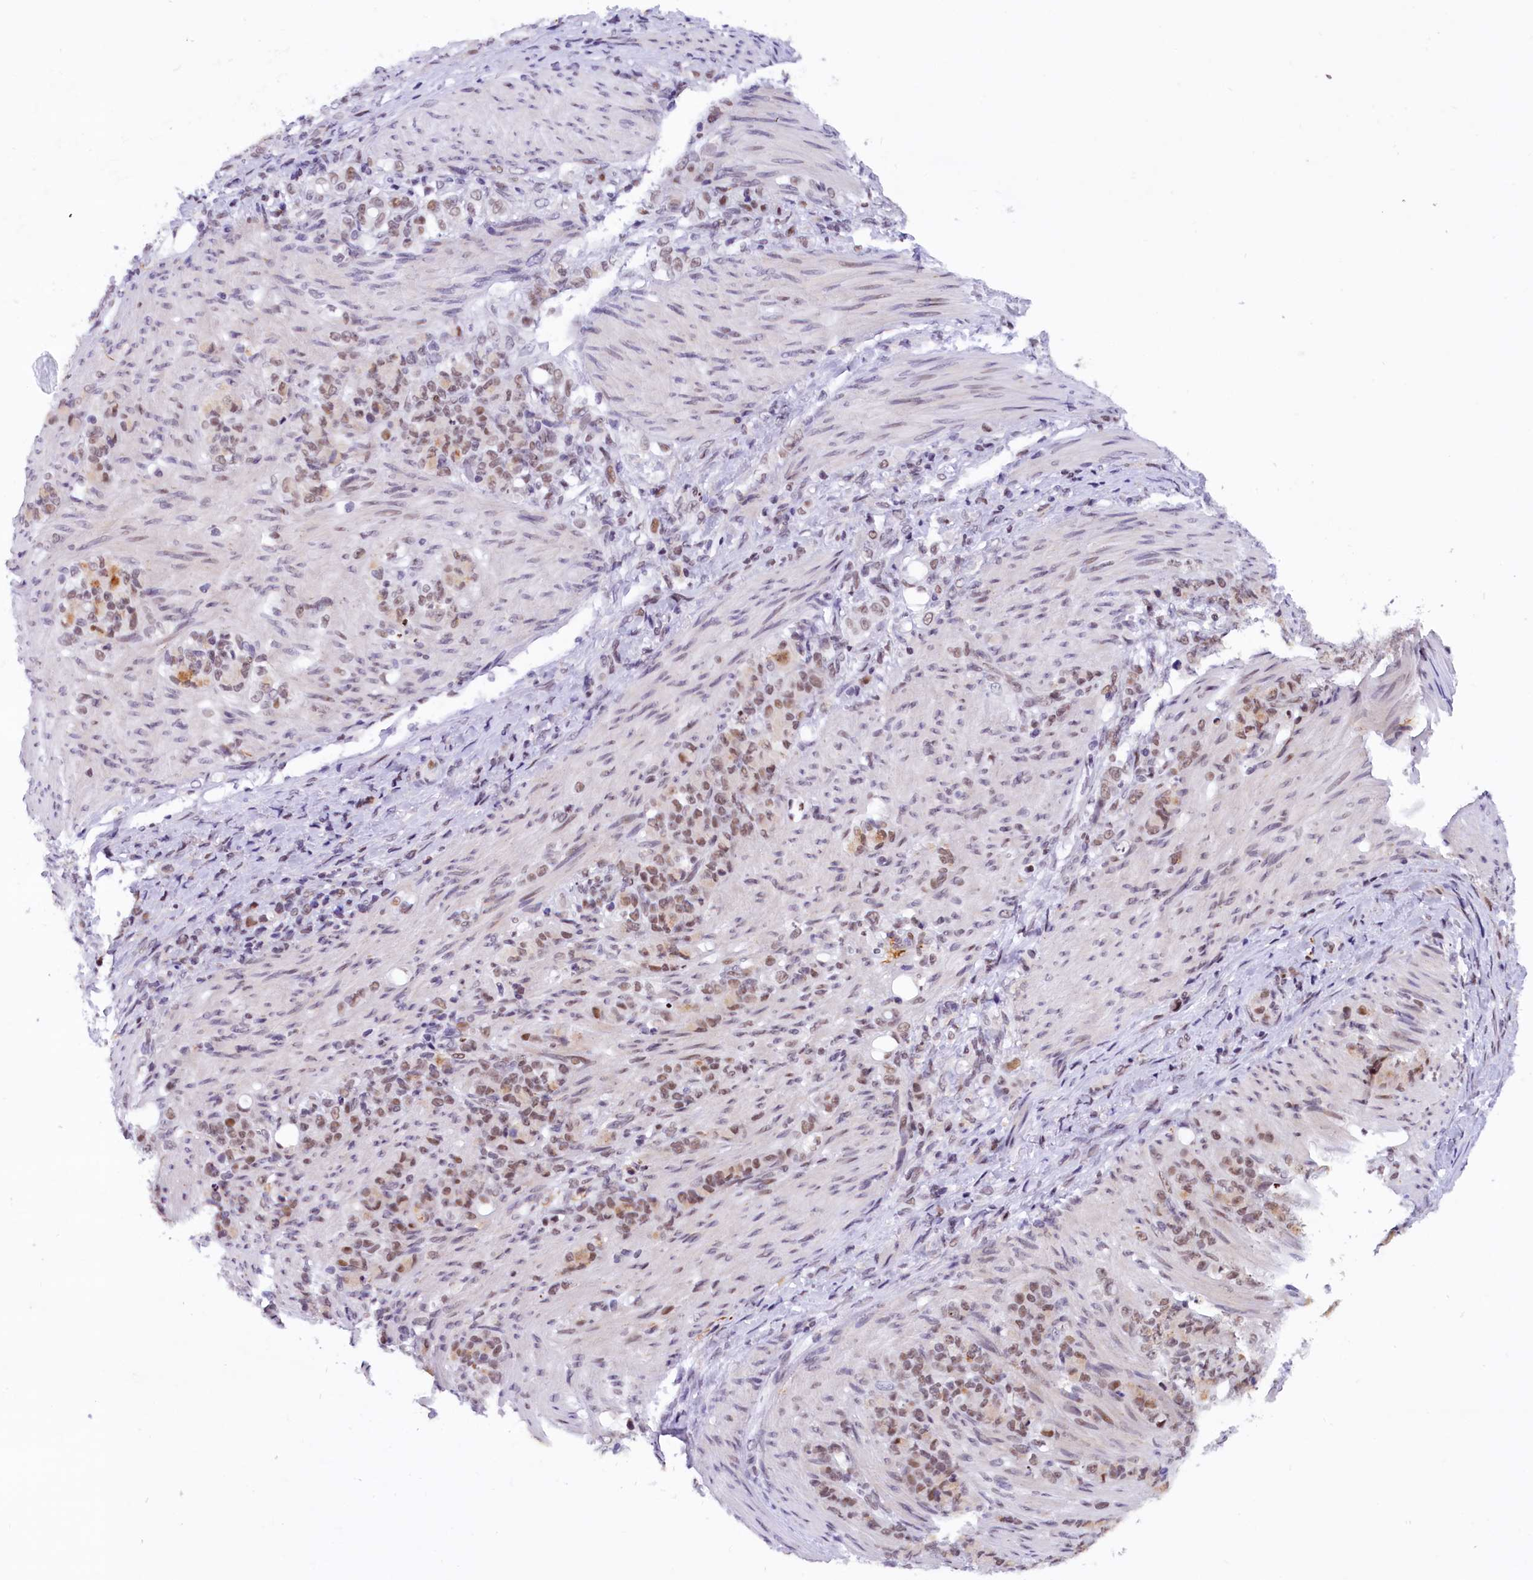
{"staining": {"intensity": "weak", "quantity": ">75%", "location": "nuclear"}, "tissue": "stomach cancer", "cell_type": "Tumor cells", "image_type": "cancer", "snomed": [{"axis": "morphology", "description": "Adenocarcinoma, NOS"}, {"axis": "topography", "description": "Stomach"}], "caption": "This is a histology image of immunohistochemistry staining of stomach cancer, which shows weak staining in the nuclear of tumor cells.", "gene": "CDYL2", "patient": {"sex": "female", "age": 79}}